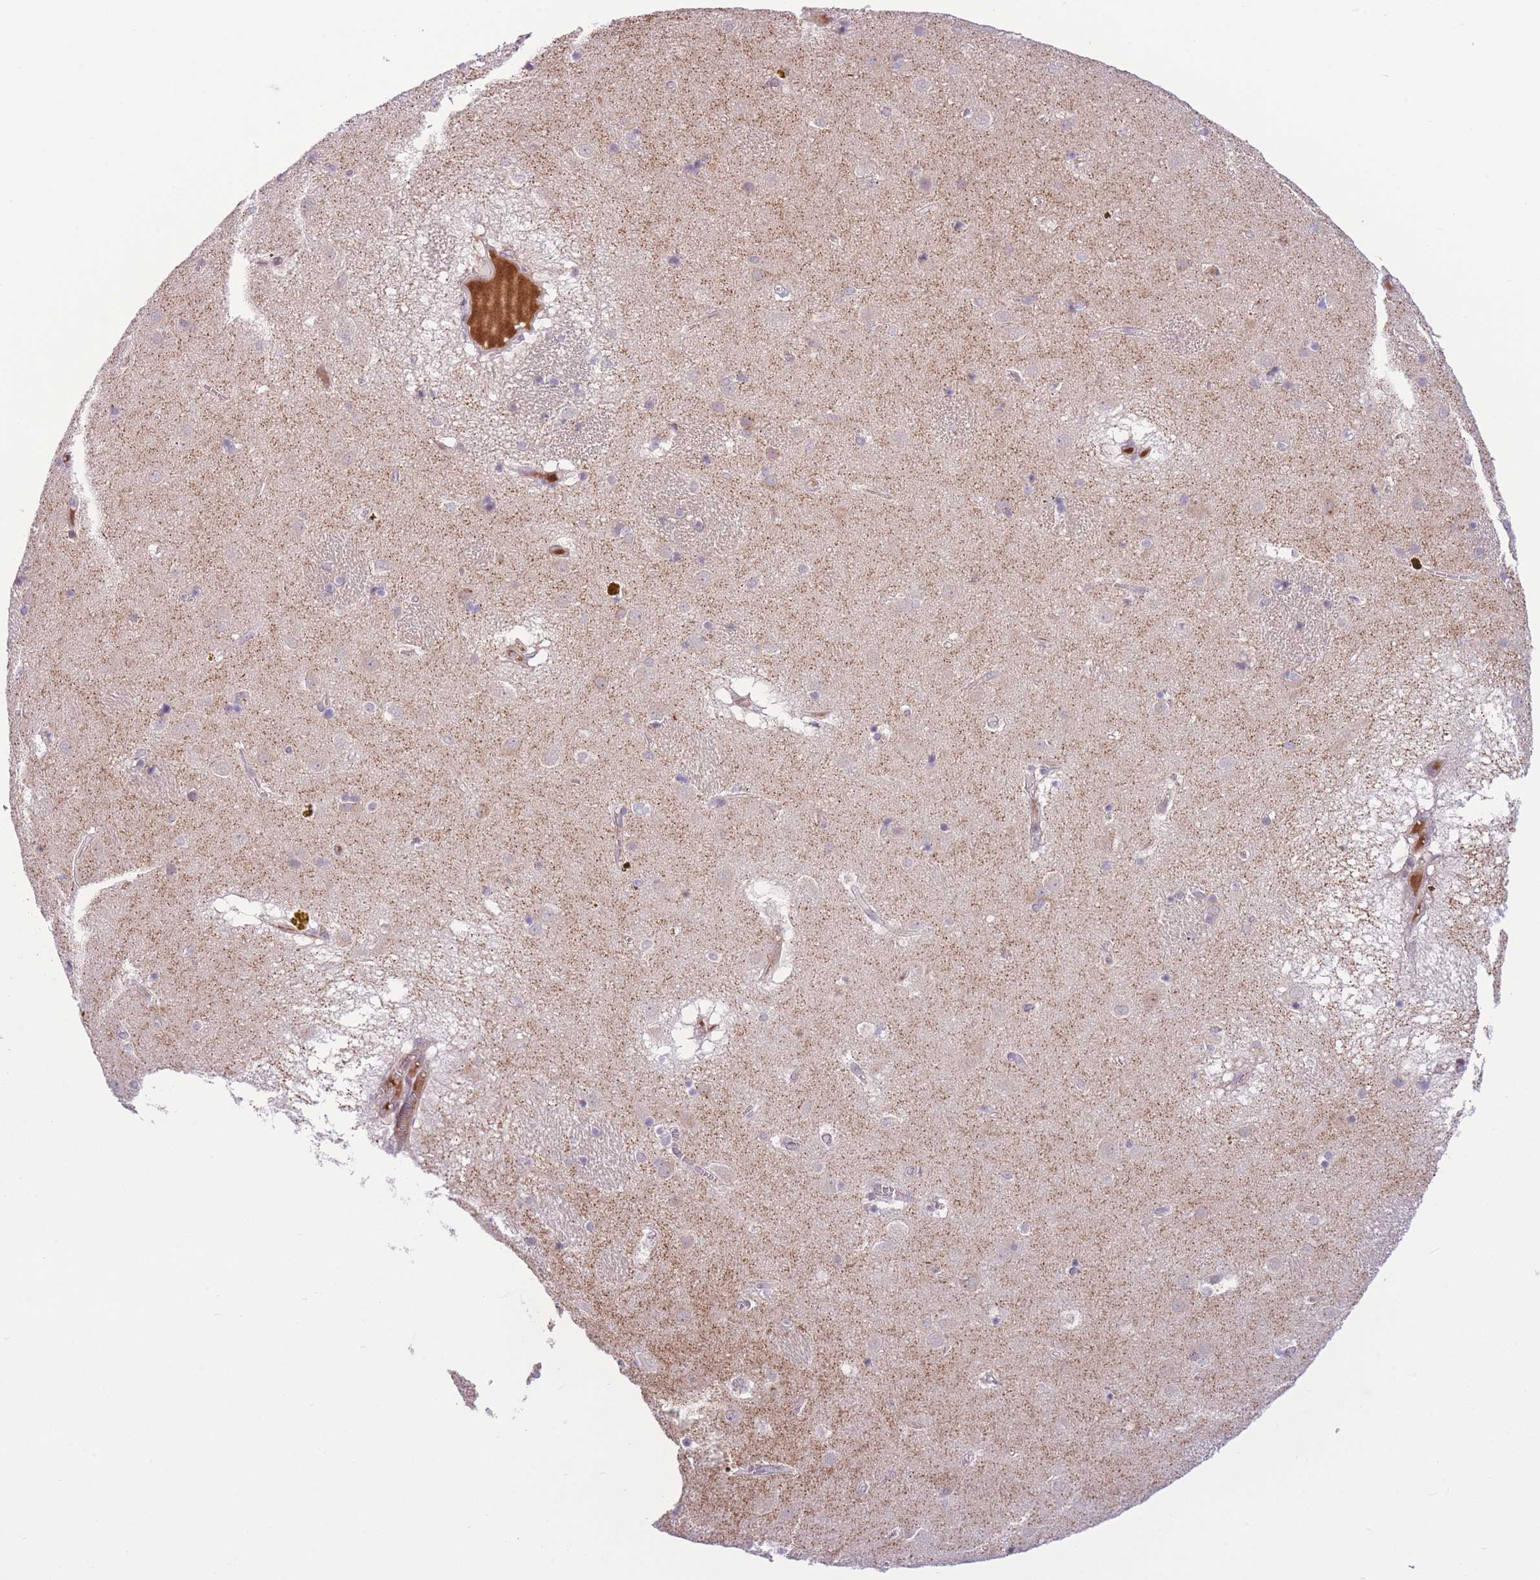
{"staining": {"intensity": "negative", "quantity": "none", "location": "none"}, "tissue": "caudate", "cell_type": "Glial cells", "image_type": "normal", "snomed": [{"axis": "morphology", "description": "Normal tissue, NOS"}, {"axis": "topography", "description": "Lateral ventricle wall"}], "caption": "Histopathology image shows no significant protein positivity in glial cells of benign caudate. (DAB immunohistochemistry with hematoxylin counter stain).", "gene": "CDC25B", "patient": {"sex": "male", "age": 70}}